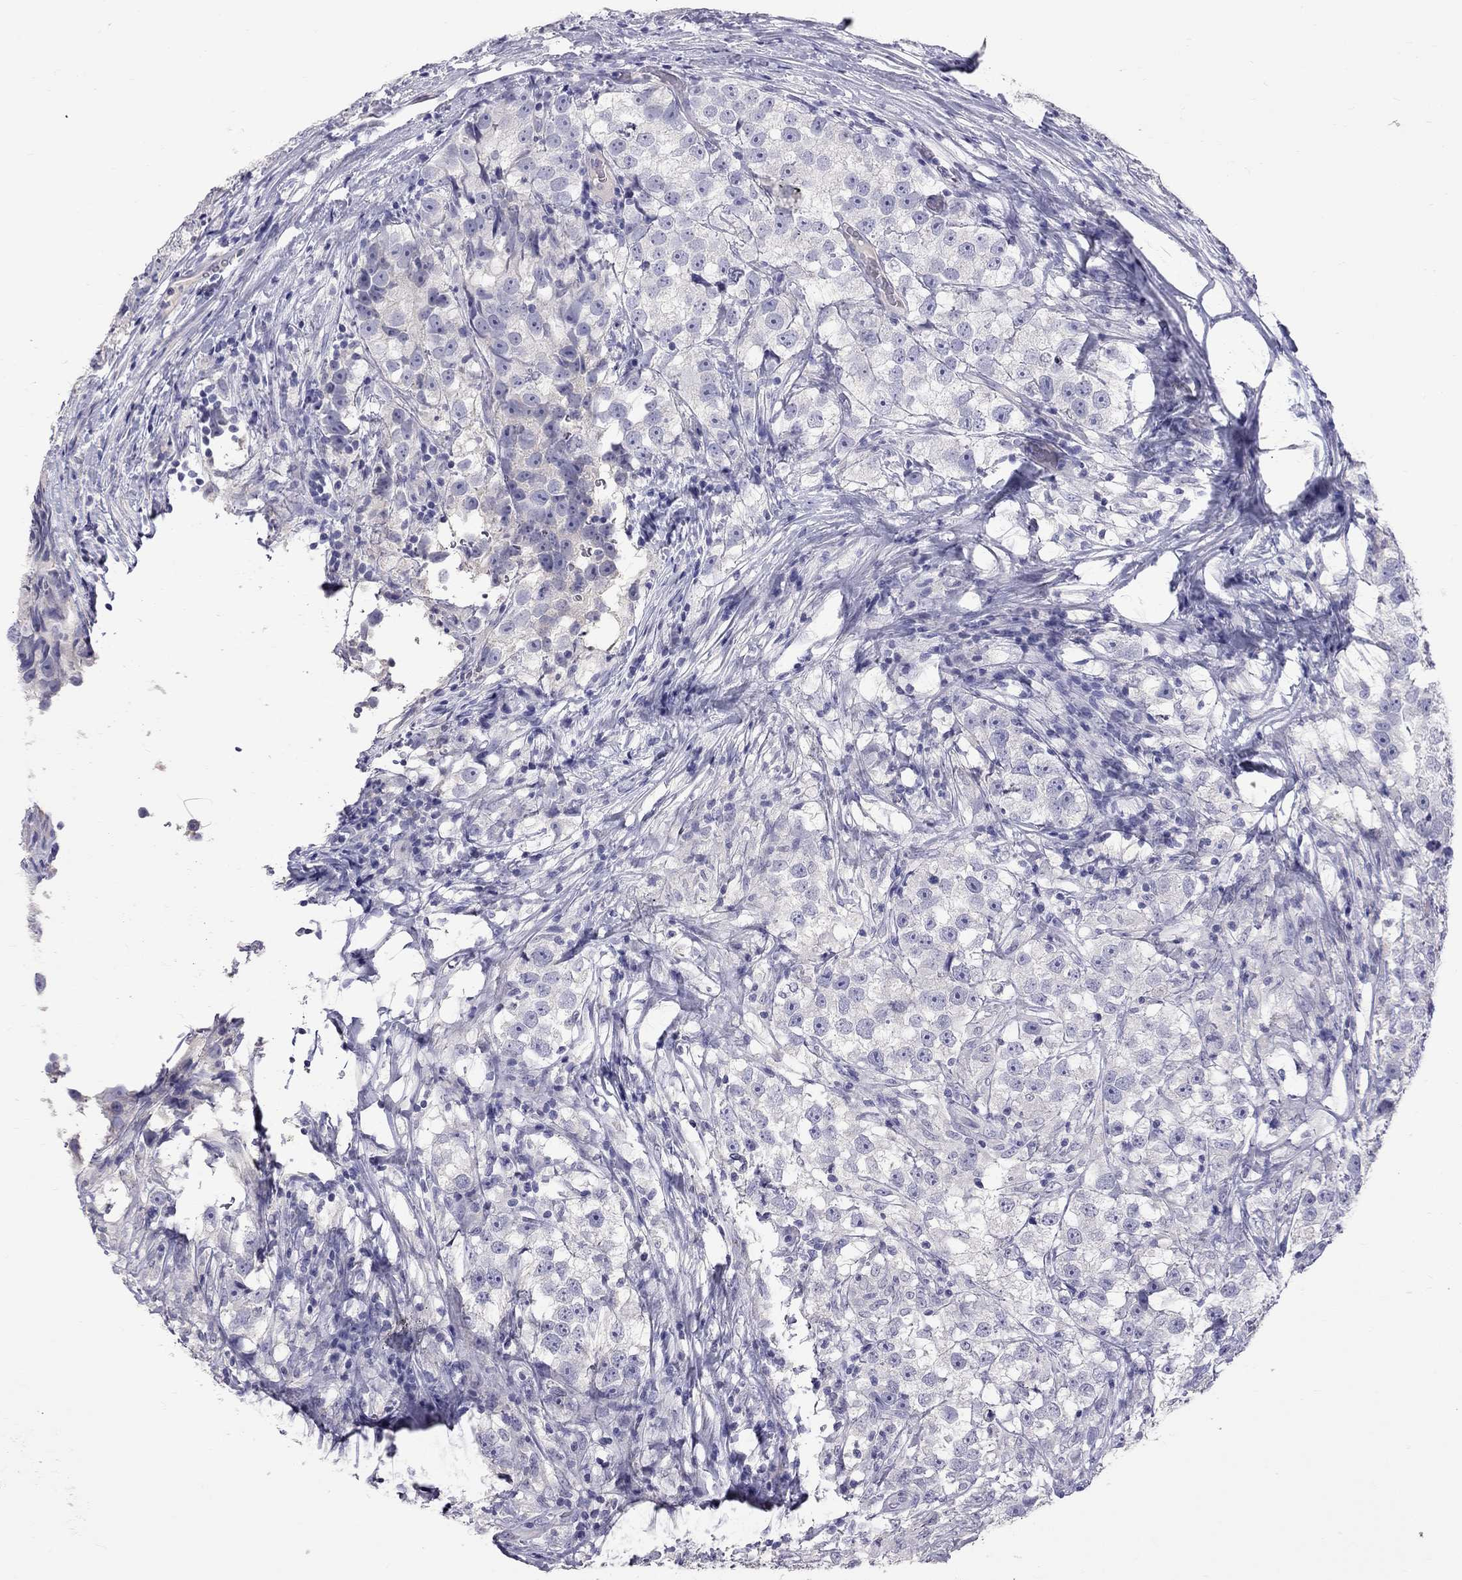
{"staining": {"intensity": "negative", "quantity": "none", "location": "none"}, "tissue": "testis cancer", "cell_type": "Tumor cells", "image_type": "cancer", "snomed": [{"axis": "morphology", "description": "Seminoma, NOS"}, {"axis": "topography", "description": "Testis"}], "caption": "Tumor cells show no significant expression in testis seminoma.", "gene": "CFAP91", "patient": {"sex": "male", "age": 46}}